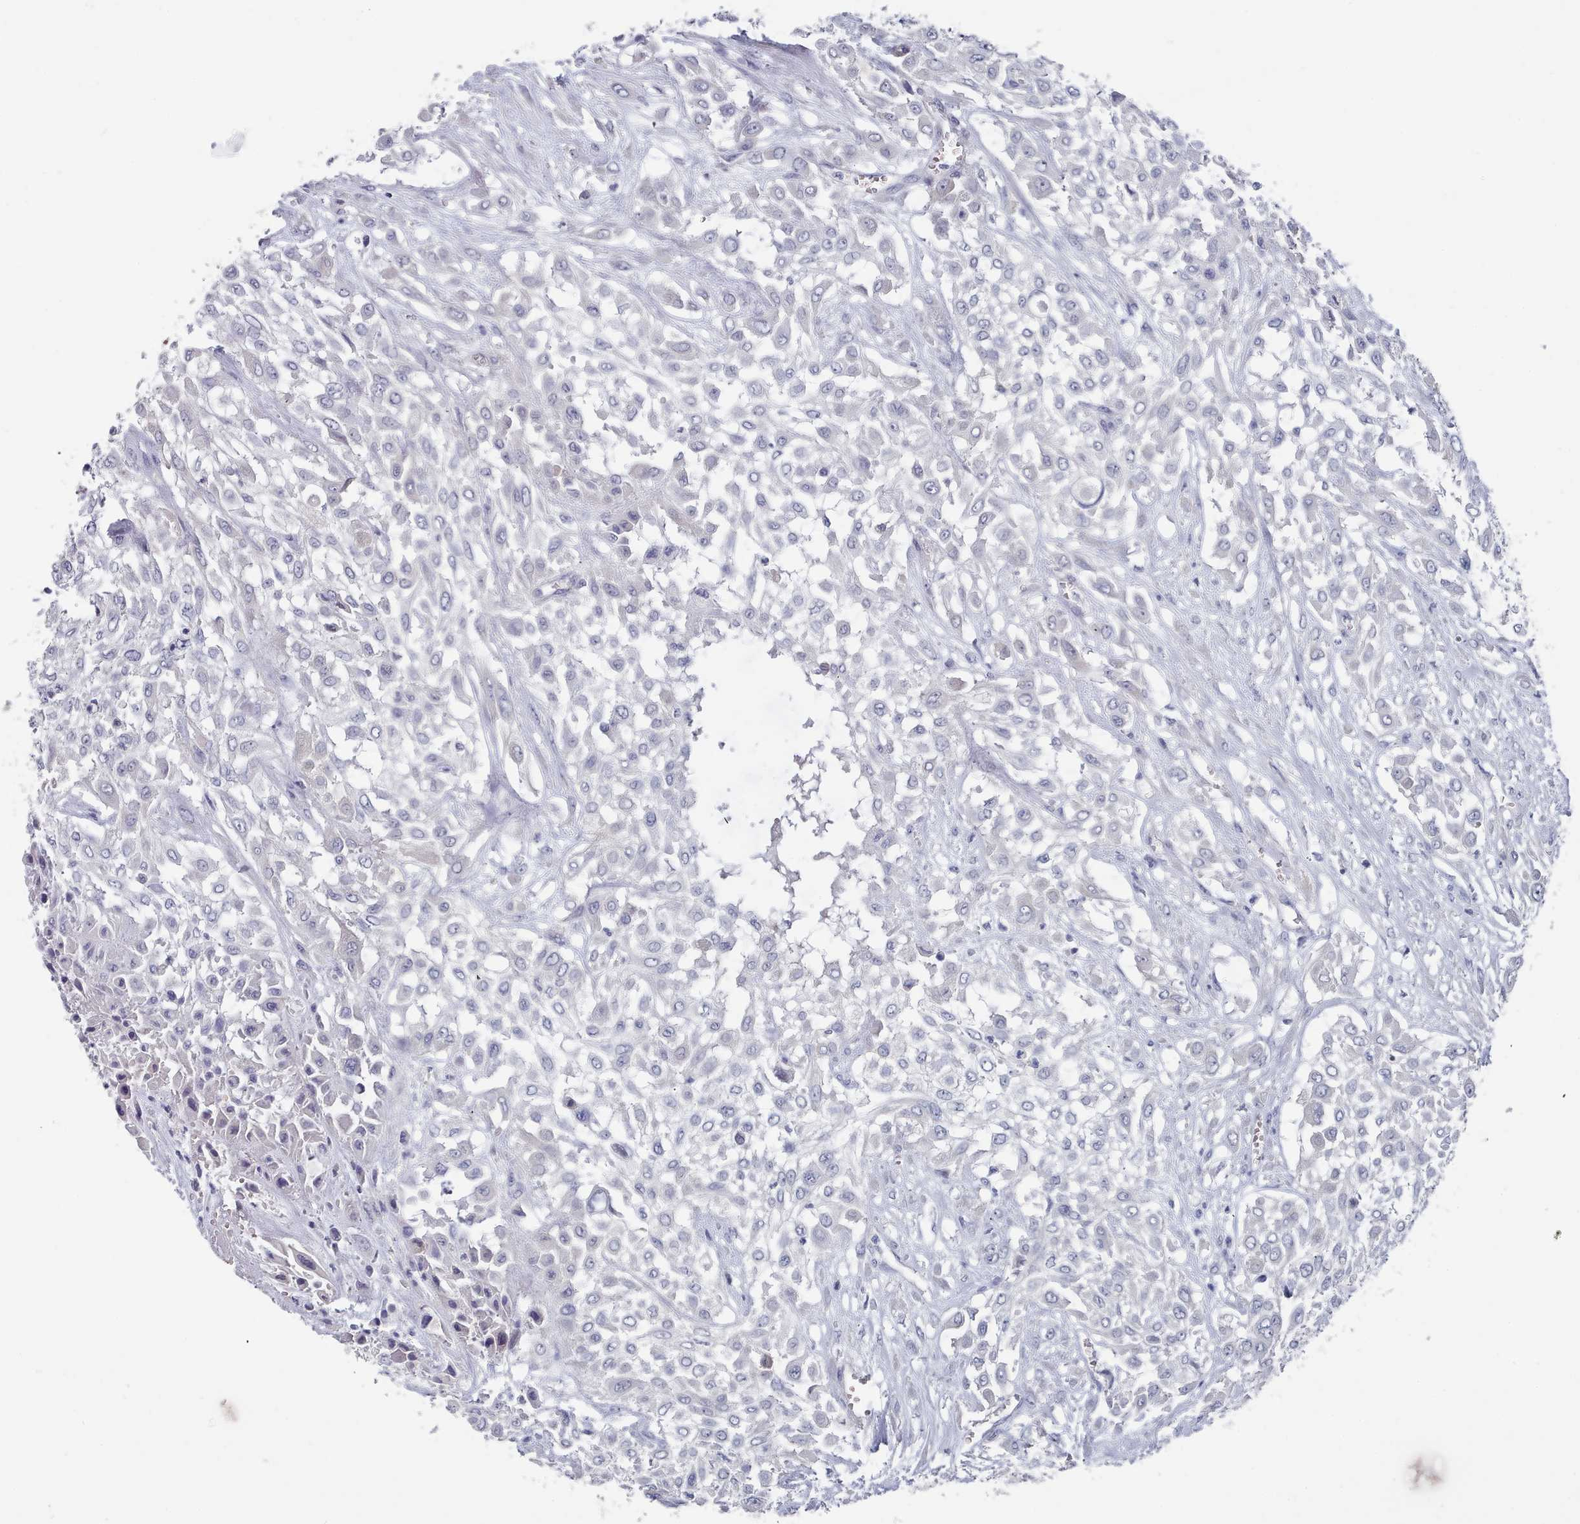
{"staining": {"intensity": "negative", "quantity": "none", "location": "none"}, "tissue": "urothelial cancer", "cell_type": "Tumor cells", "image_type": "cancer", "snomed": [{"axis": "morphology", "description": "Urothelial carcinoma, High grade"}, {"axis": "topography", "description": "Urinary bladder"}], "caption": "Protein analysis of urothelial cancer reveals no significant staining in tumor cells. (Stains: DAB (3,3'-diaminobenzidine) immunohistochemistry (IHC) with hematoxylin counter stain, Microscopy: brightfield microscopy at high magnification).", "gene": "ACAD11", "patient": {"sex": "male", "age": 57}}